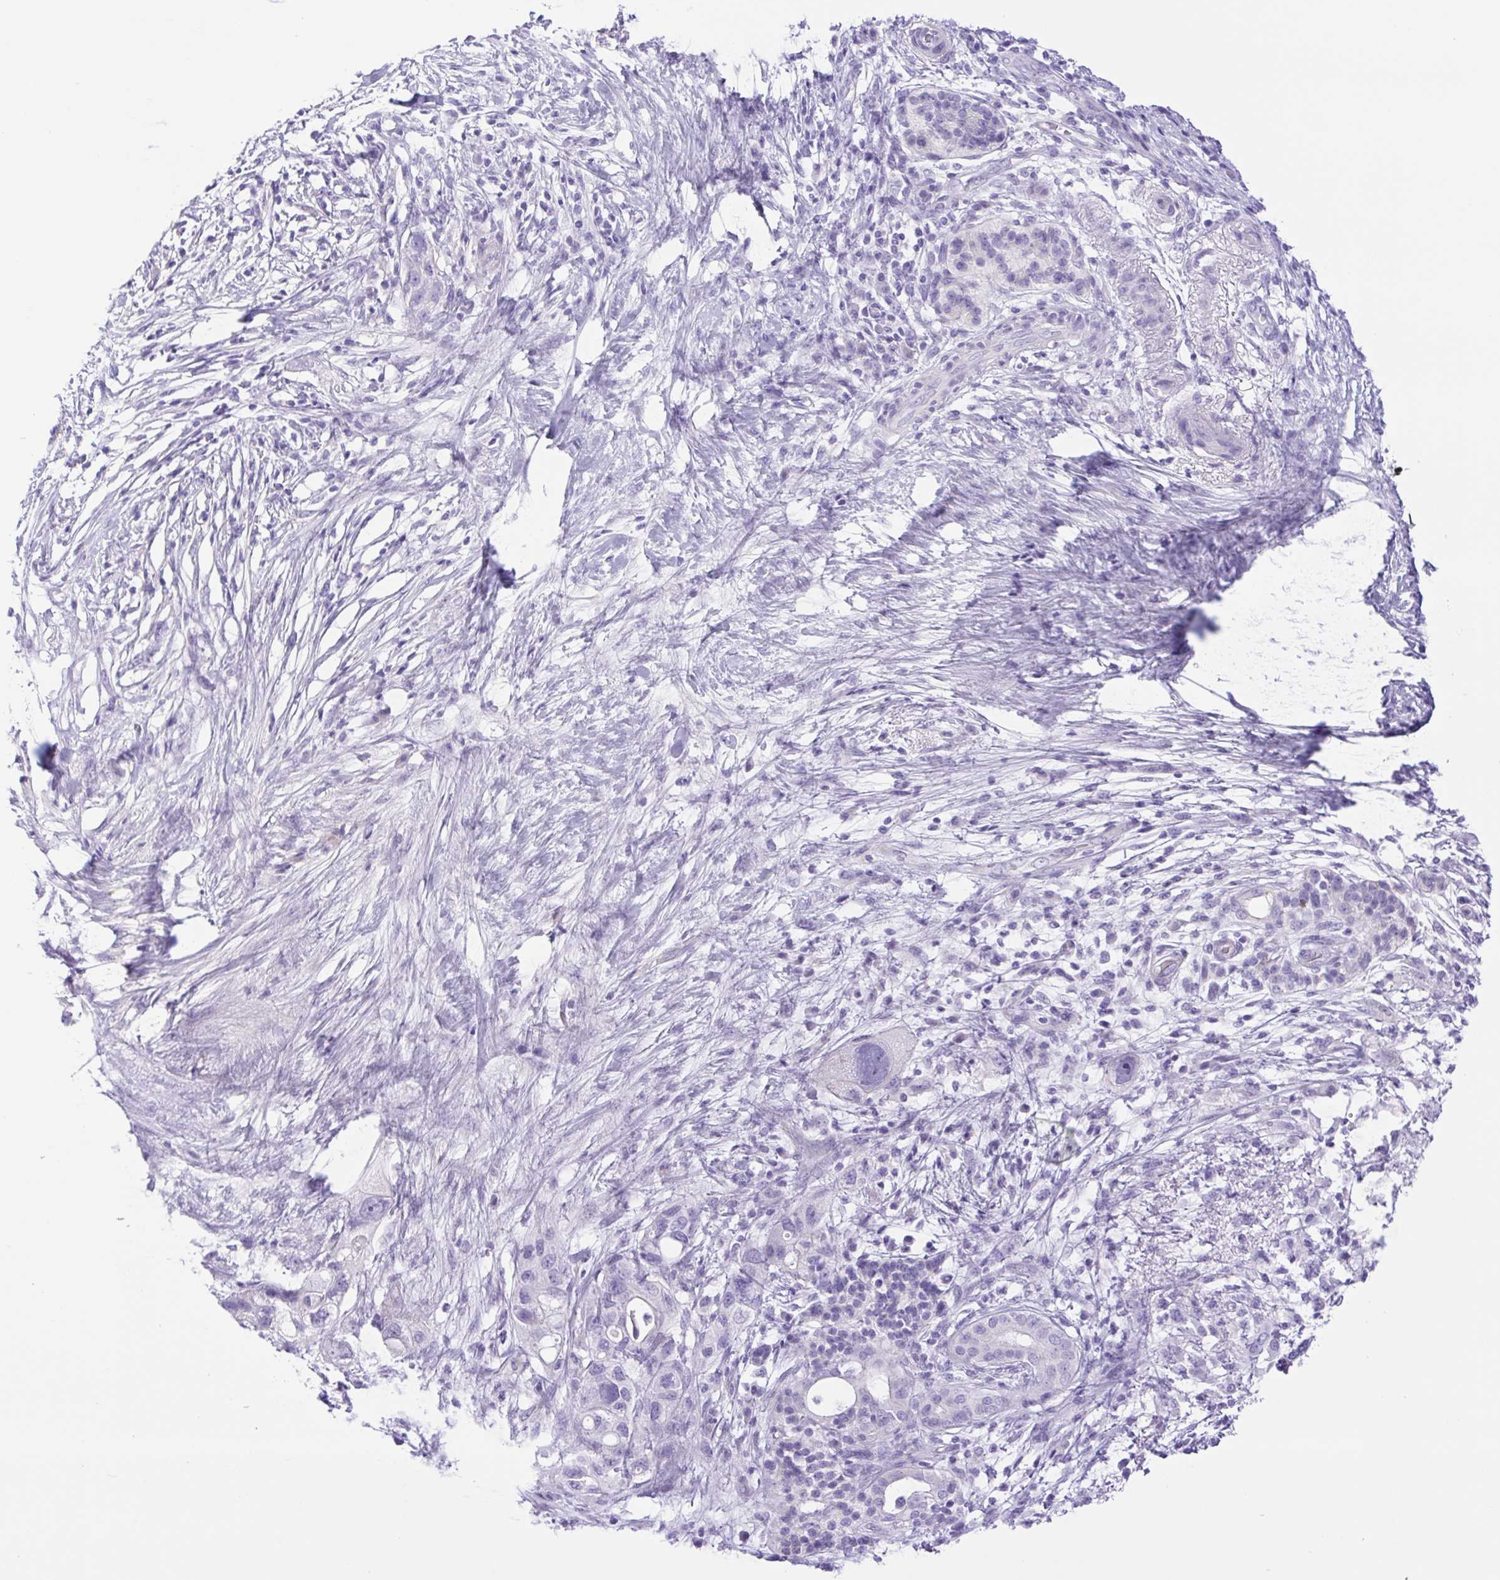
{"staining": {"intensity": "negative", "quantity": "none", "location": "none"}, "tissue": "pancreatic cancer", "cell_type": "Tumor cells", "image_type": "cancer", "snomed": [{"axis": "morphology", "description": "Adenocarcinoma, NOS"}, {"axis": "topography", "description": "Pancreas"}], "caption": "Human pancreatic cancer (adenocarcinoma) stained for a protein using IHC exhibits no positivity in tumor cells.", "gene": "CDSN", "patient": {"sex": "female", "age": 72}}